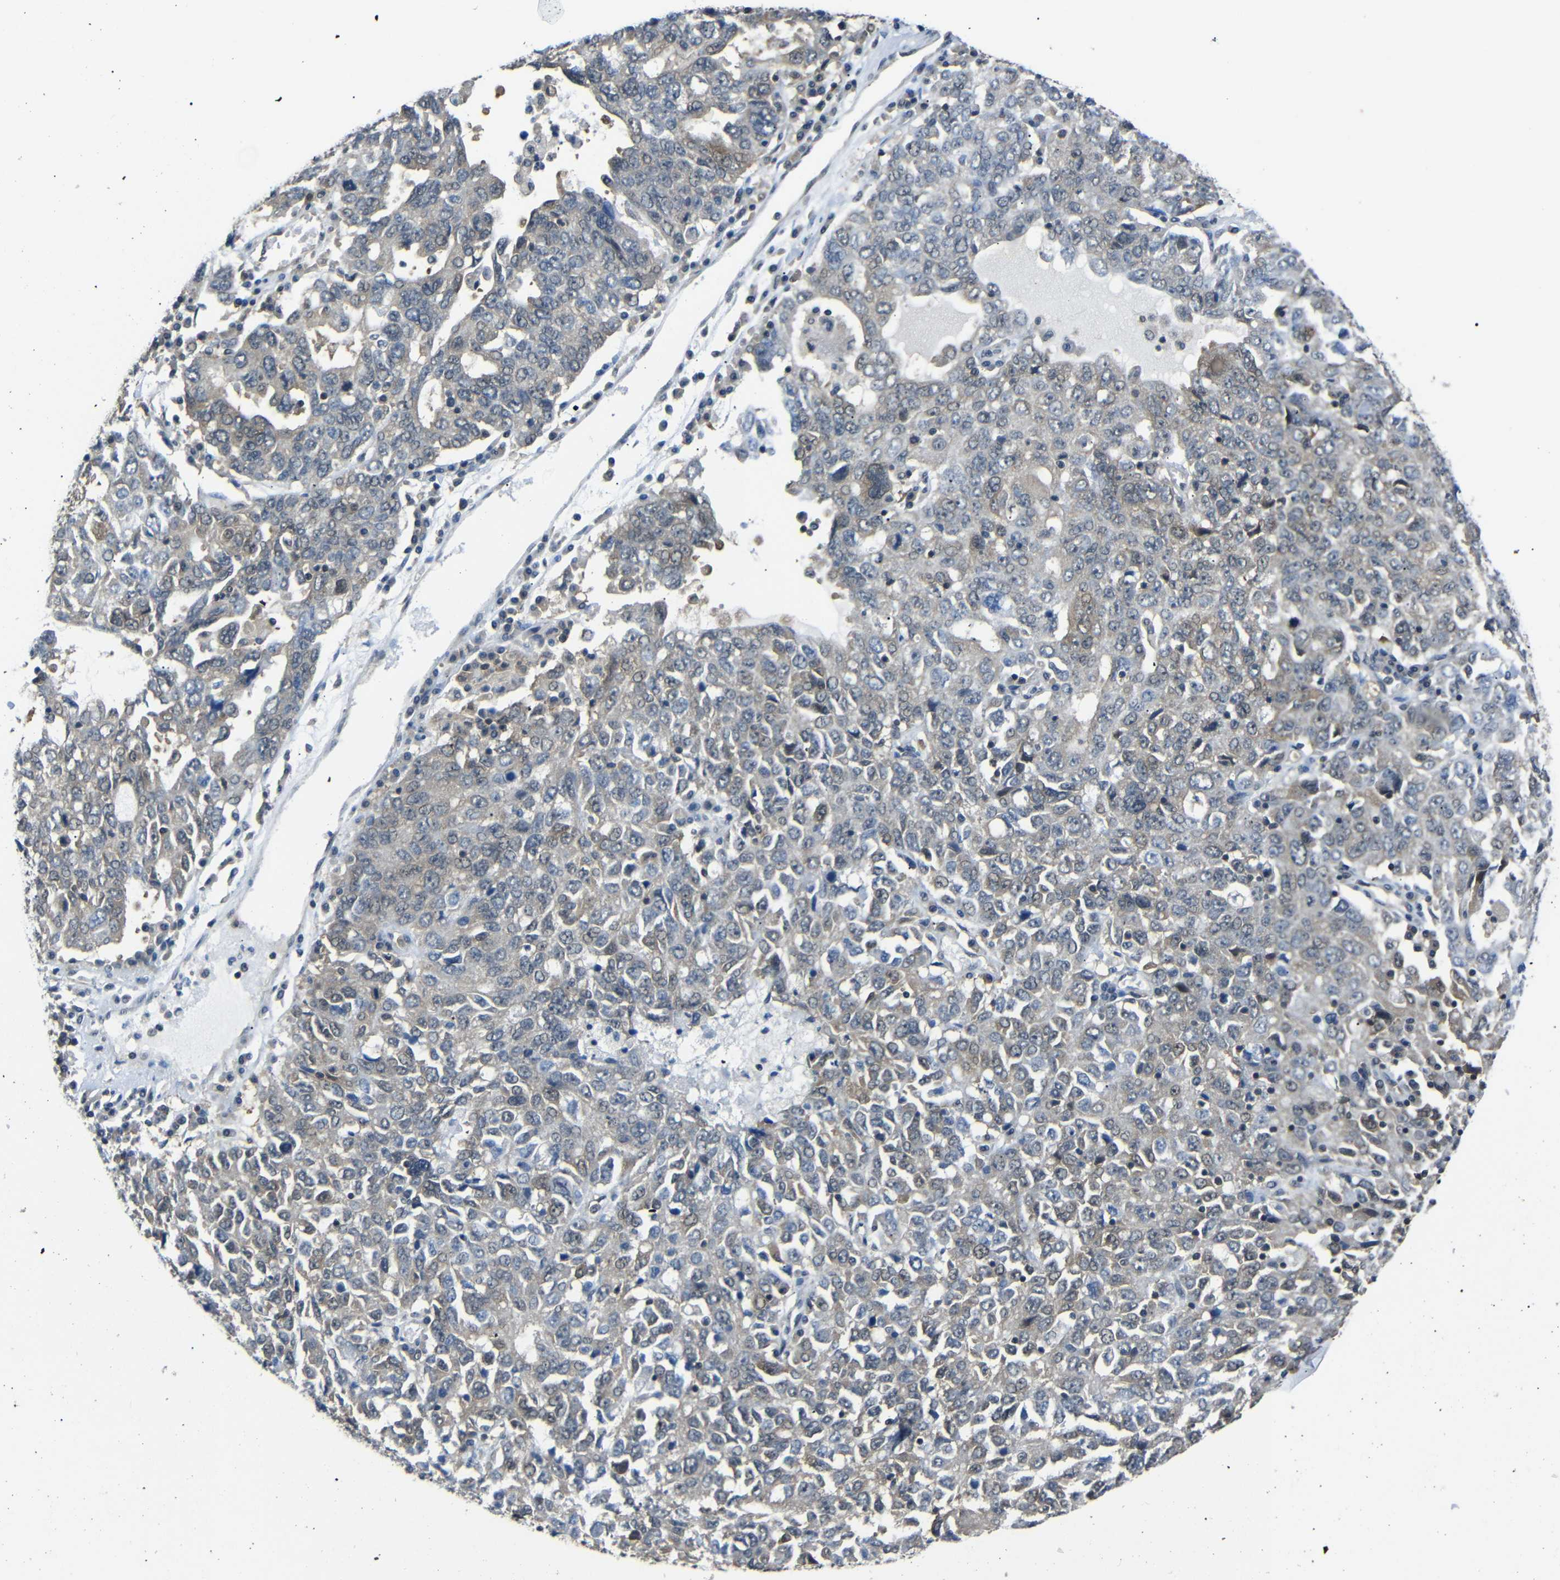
{"staining": {"intensity": "weak", "quantity": ">75%", "location": "cytoplasmic/membranous"}, "tissue": "ovarian cancer", "cell_type": "Tumor cells", "image_type": "cancer", "snomed": [{"axis": "morphology", "description": "Carcinoma, endometroid"}, {"axis": "topography", "description": "Ovary"}], "caption": "Immunohistochemical staining of endometroid carcinoma (ovarian) demonstrates weak cytoplasmic/membranous protein expression in about >75% of tumor cells.", "gene": "UBXN1", "patient": {"sex": "female", "age": 62}}